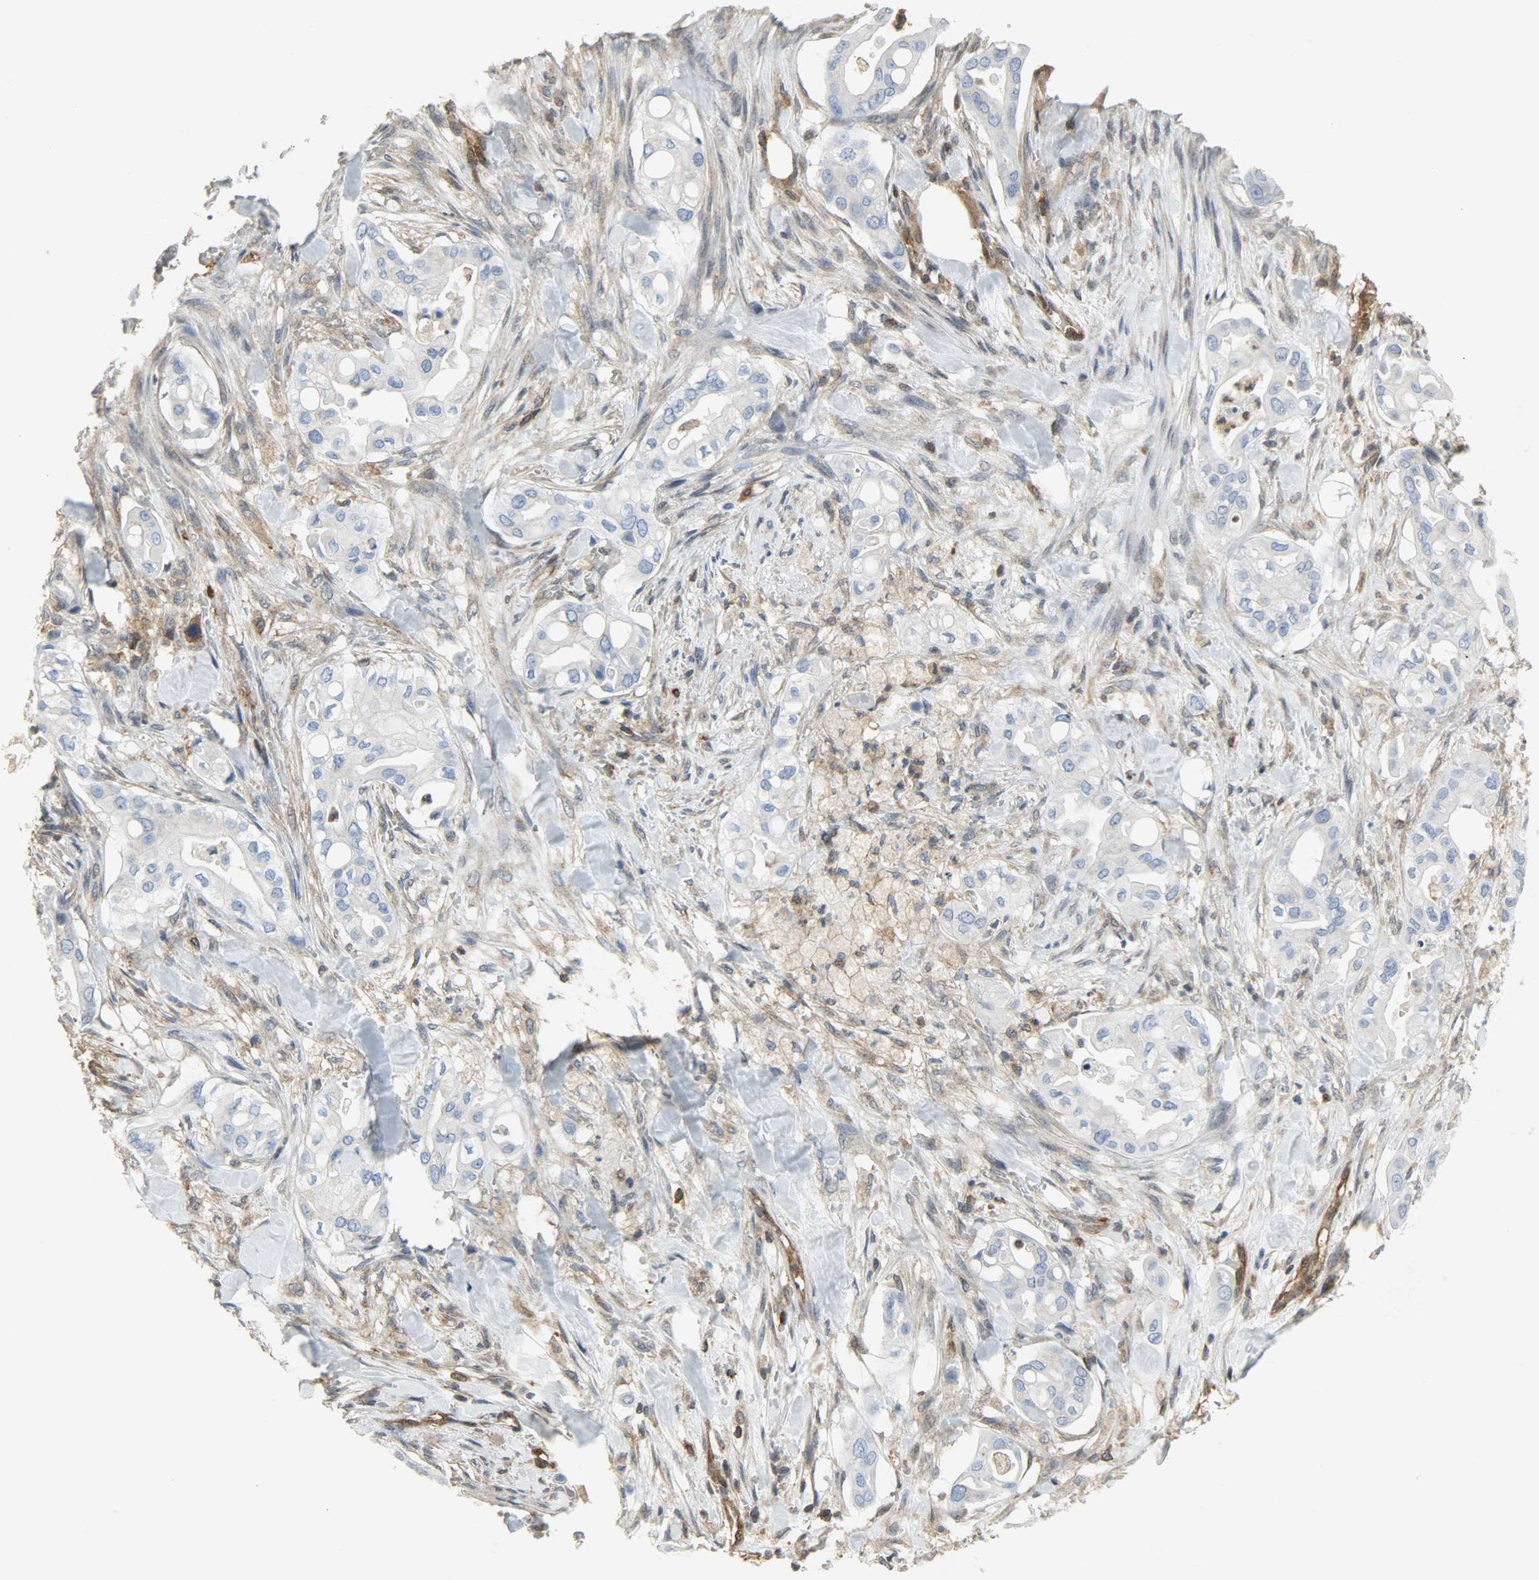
{"staining": {"intensity": "negative", "quantity": "none", "location": "none"}, "tissue": "liver cancer", "cell_type": "Tumor cells", "image_type": "cancer", "snomed": [{"axis": "morphology", "description": "Cholangiocarcinoma"}, {"axis": "topography", "description": "Liver"}], "caption": "Tumor cells show no significant expression in liver cancer.", "gene": "LDHB", "patient": {"sex": "female", "age": 68}}